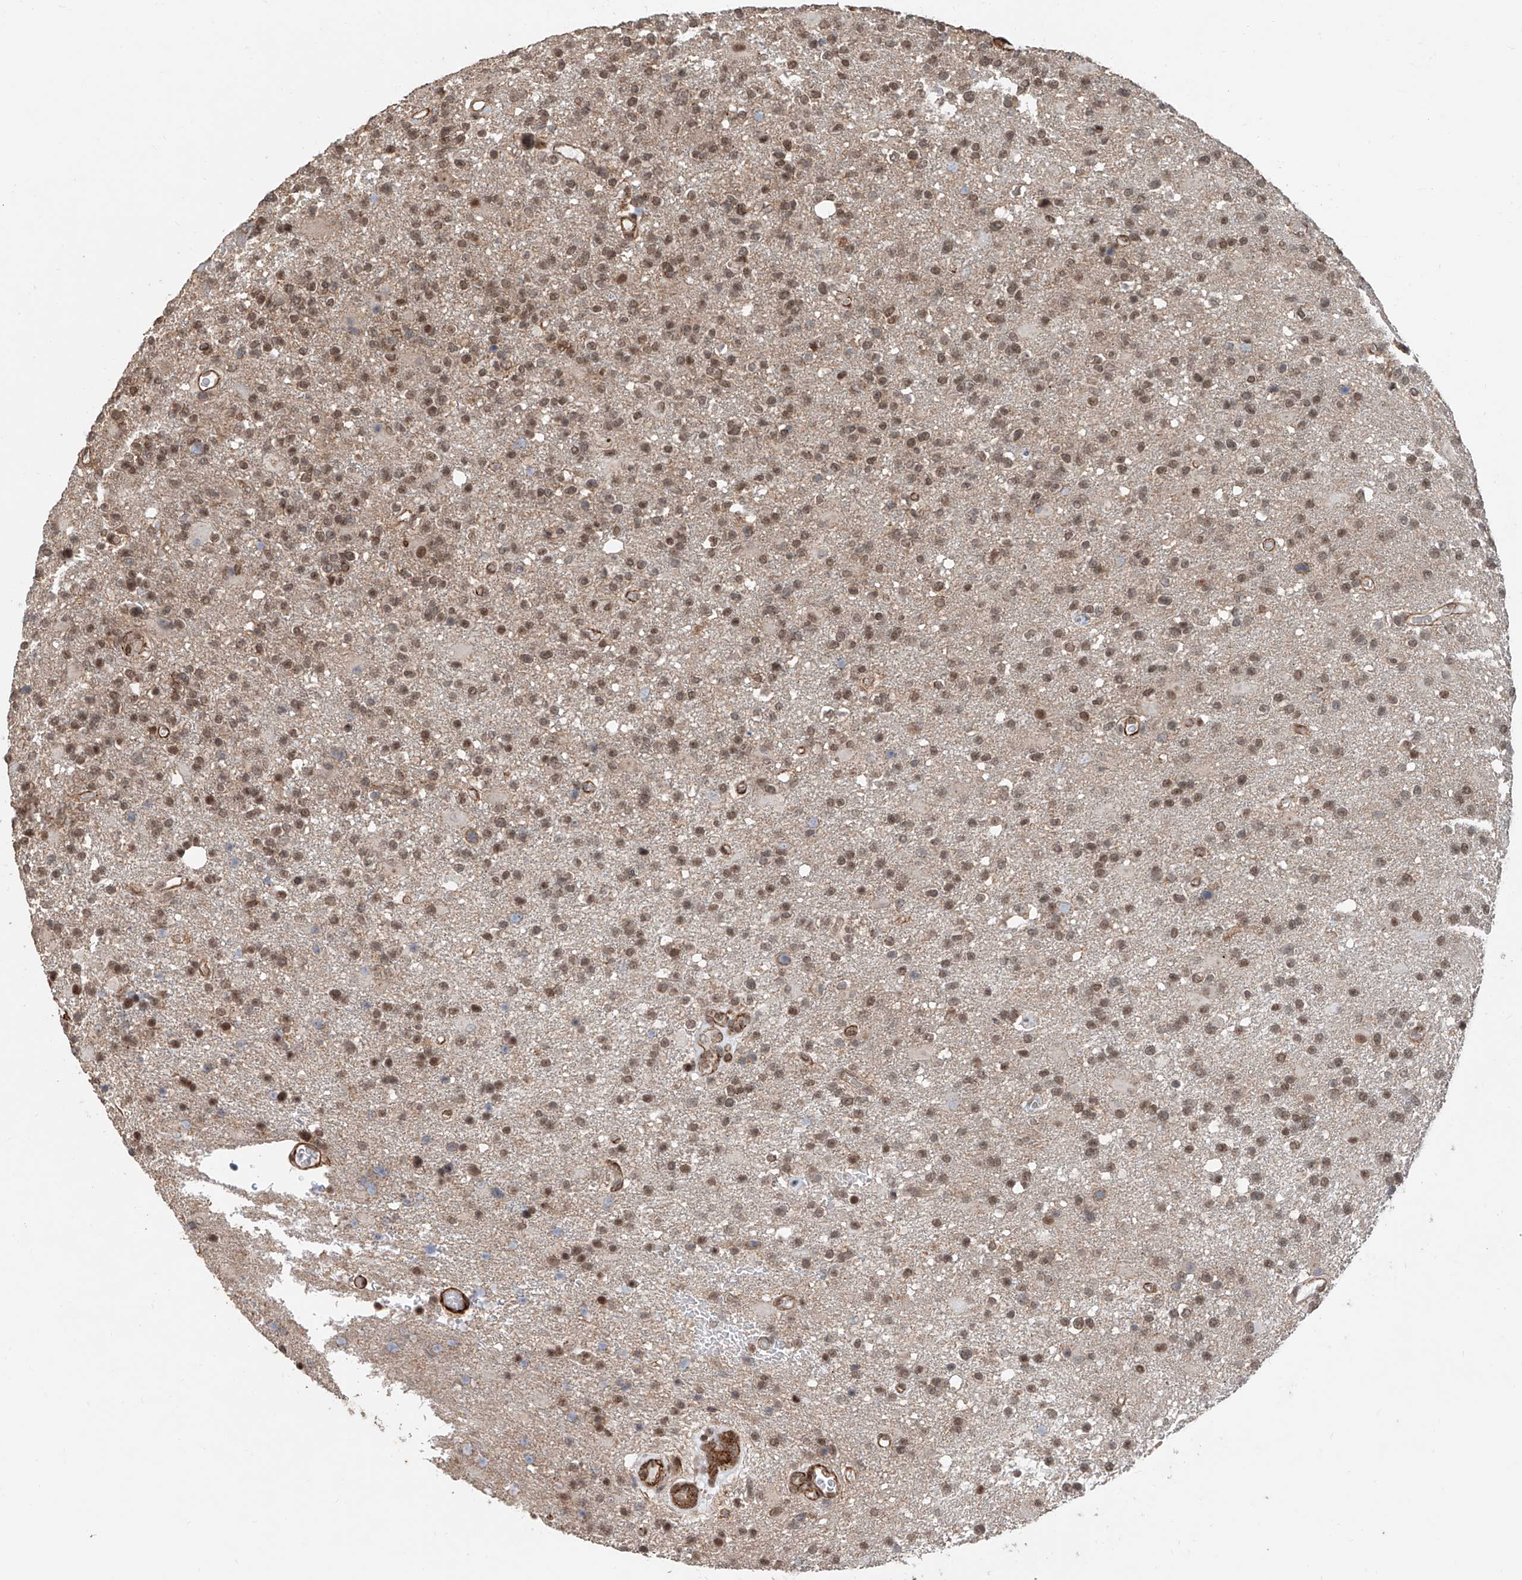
{"staining": {"intensity": "moderate", "quantity": ">75%", "location": "cytoplasmic/membranous,nuclear"}, "tissue": "glioma", "cell_type": "Tumor cells", "image_type": "cancer", "snomed": [{"axis": "morphology", "description": "Glioma, malignant, High grade"}, {"axis": "topography", "description": "Brain"}], "caption": "Brown immunohistochemical staining in human glioma exhibits moderate cytoplasmic/membranous and nuclear positivity in about >75% of tumor cells. Nuclei are stained in blue.", "gene": "SDE2", "patient": {"sex": "male", "age": 72}}